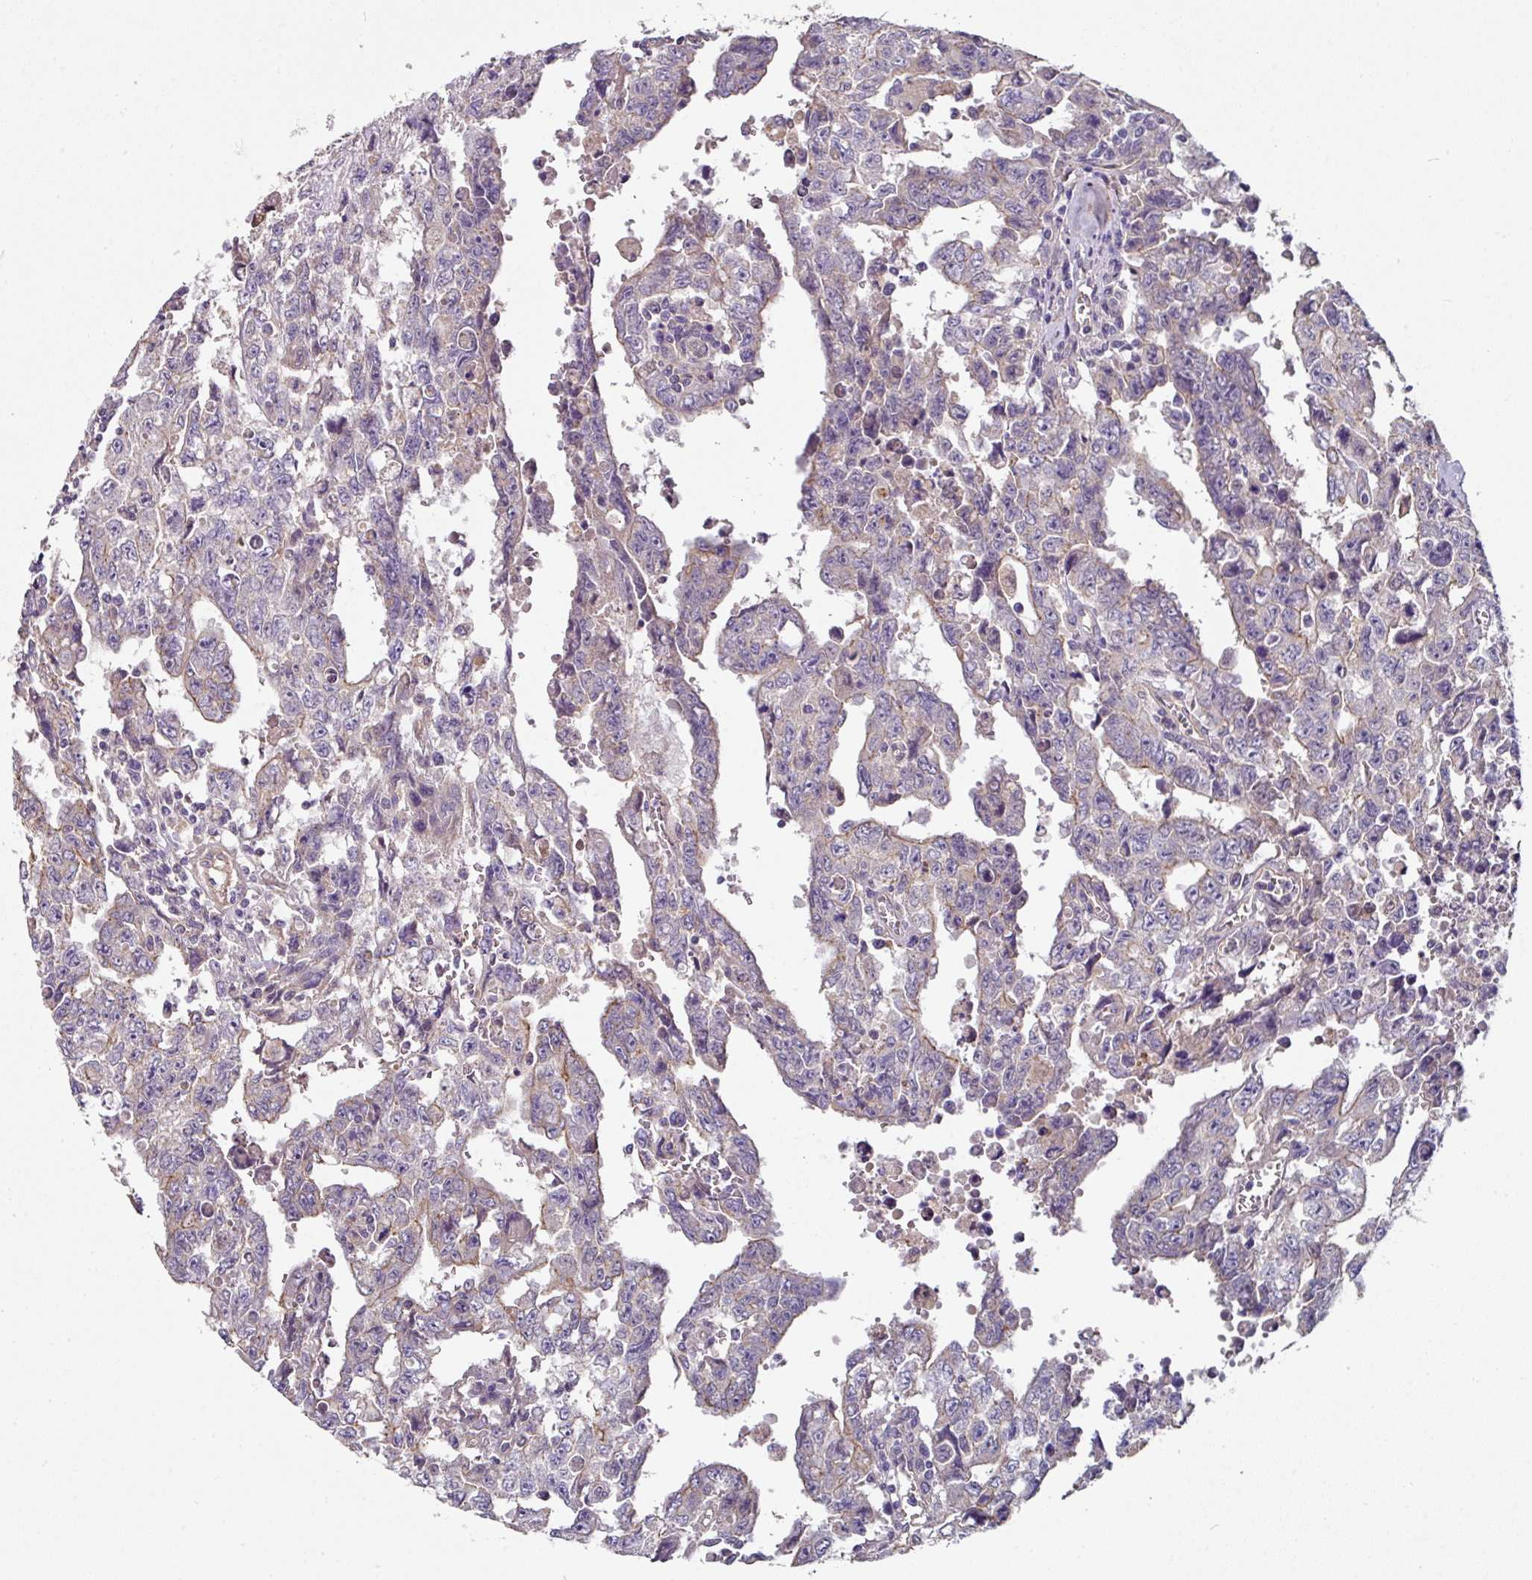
{"staining": {"intensity": "negative", "quantity": "none", "location": "none"}, "tissue": "testis cancer", "cell_type": "Tumor cells", "image_type": "cancer", "snomed": [{"axis": "morphology", "description": "Carcinoma, Embryonal, NOS"}, {"axis": "topography", "description": "Testis"}], "caption": "Human testis cancer stained for a protein using immunohistochemistry (IHC) exhibits no expression in tumor cells.", "gene": "C4orf48", "patient": {"sex": "male", "age": 24}}